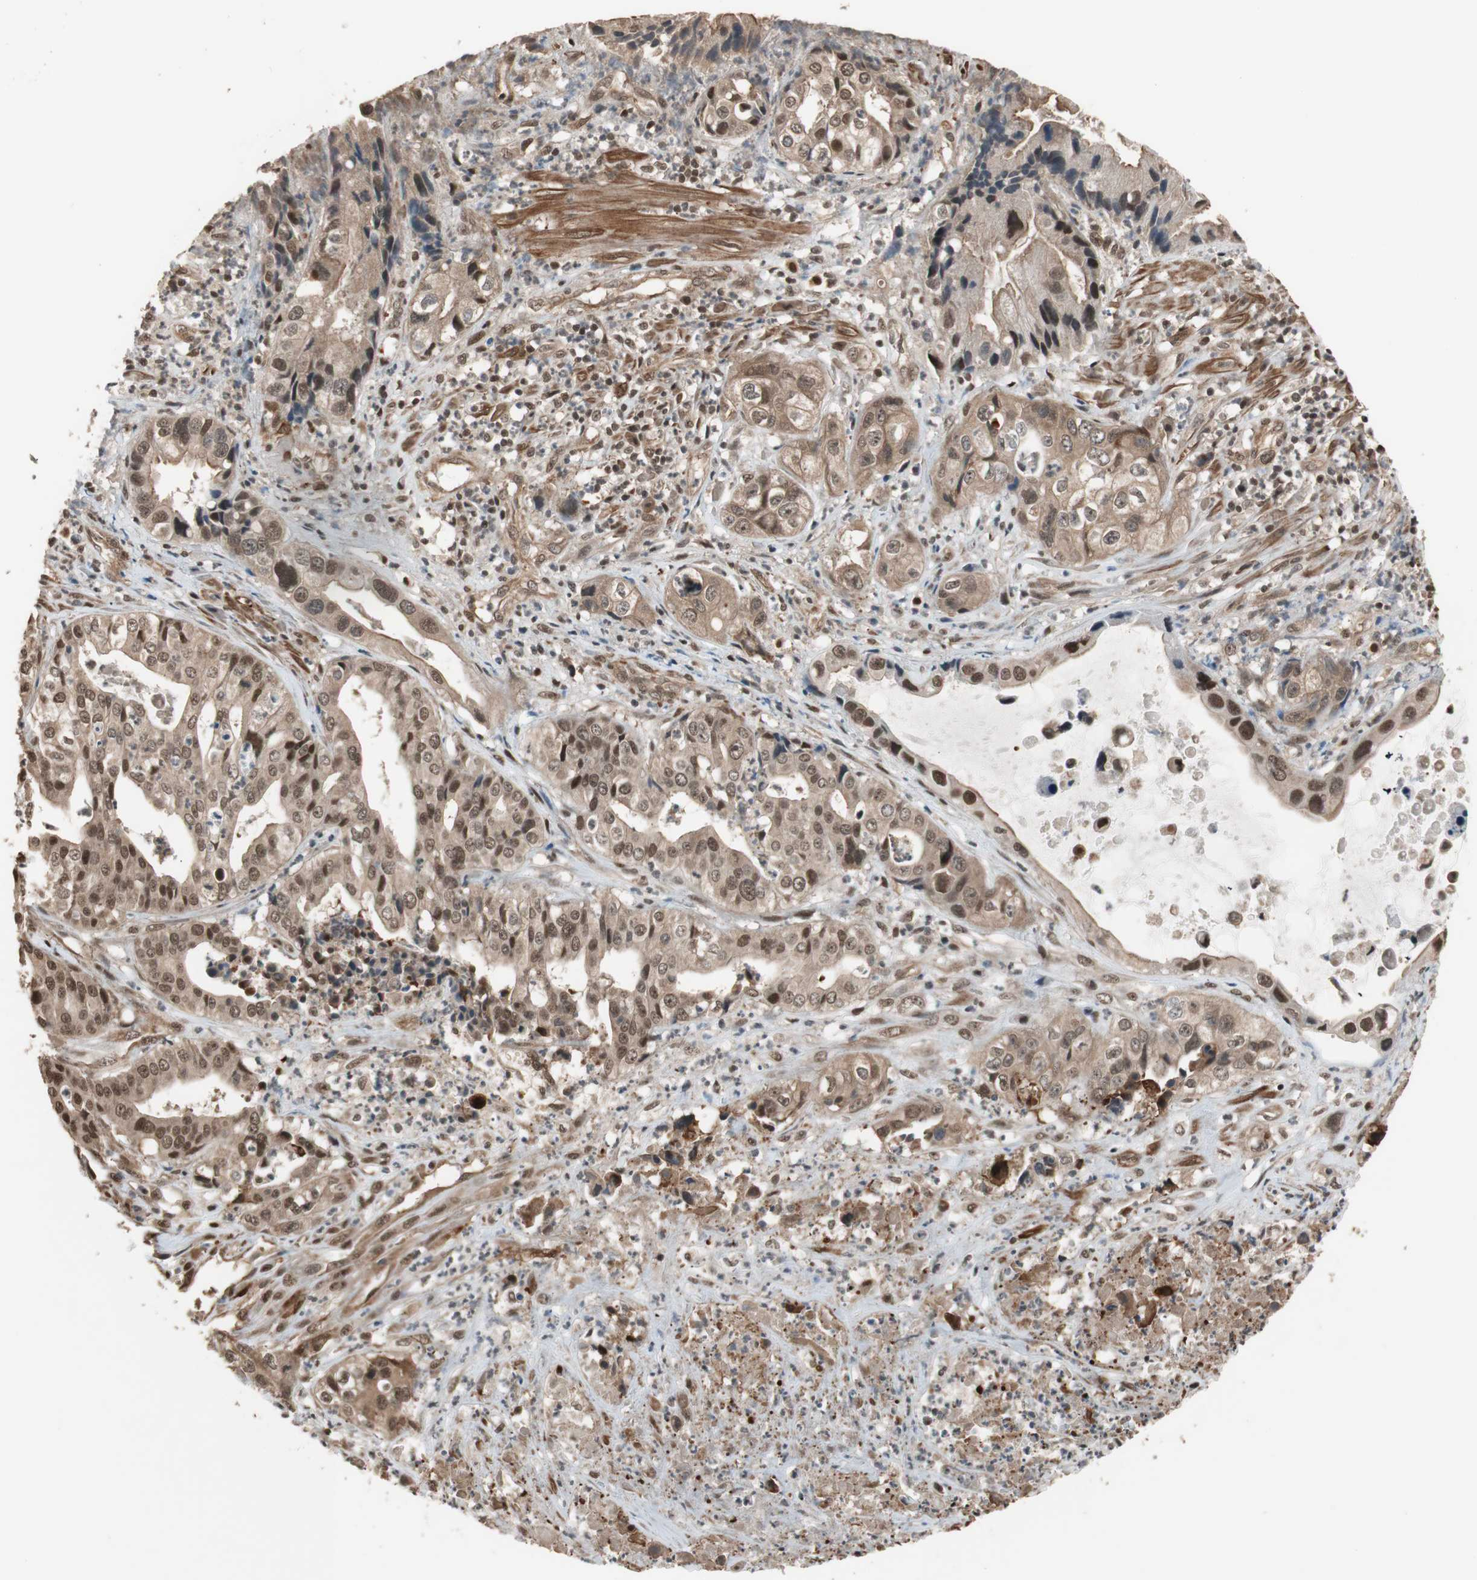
{"staining": {"intensity": "weak", "quantity": ">75%", "location": "cytoplasmic/membranous"}, "tissue": "liver cancer", "cell_type": "Tumor cells", "image_type": "cancer", "snomed": [{"axis": "morphology", "description": "Cholangiocarcinoma"}, {"axis": "topography", "description": "Liver"}], "caption": "A brown stain shows weak cytoplasmic/membranous staining of a protein in human liver cholangiocarcinoma tumor cells. The protein of interest is stained brown, and the nuclei are stained in blue (DAB IHC with brightfield microscopy, high magnification).", "gene": "DRAP1", "patient": {"sex": "female", "age": 61}}